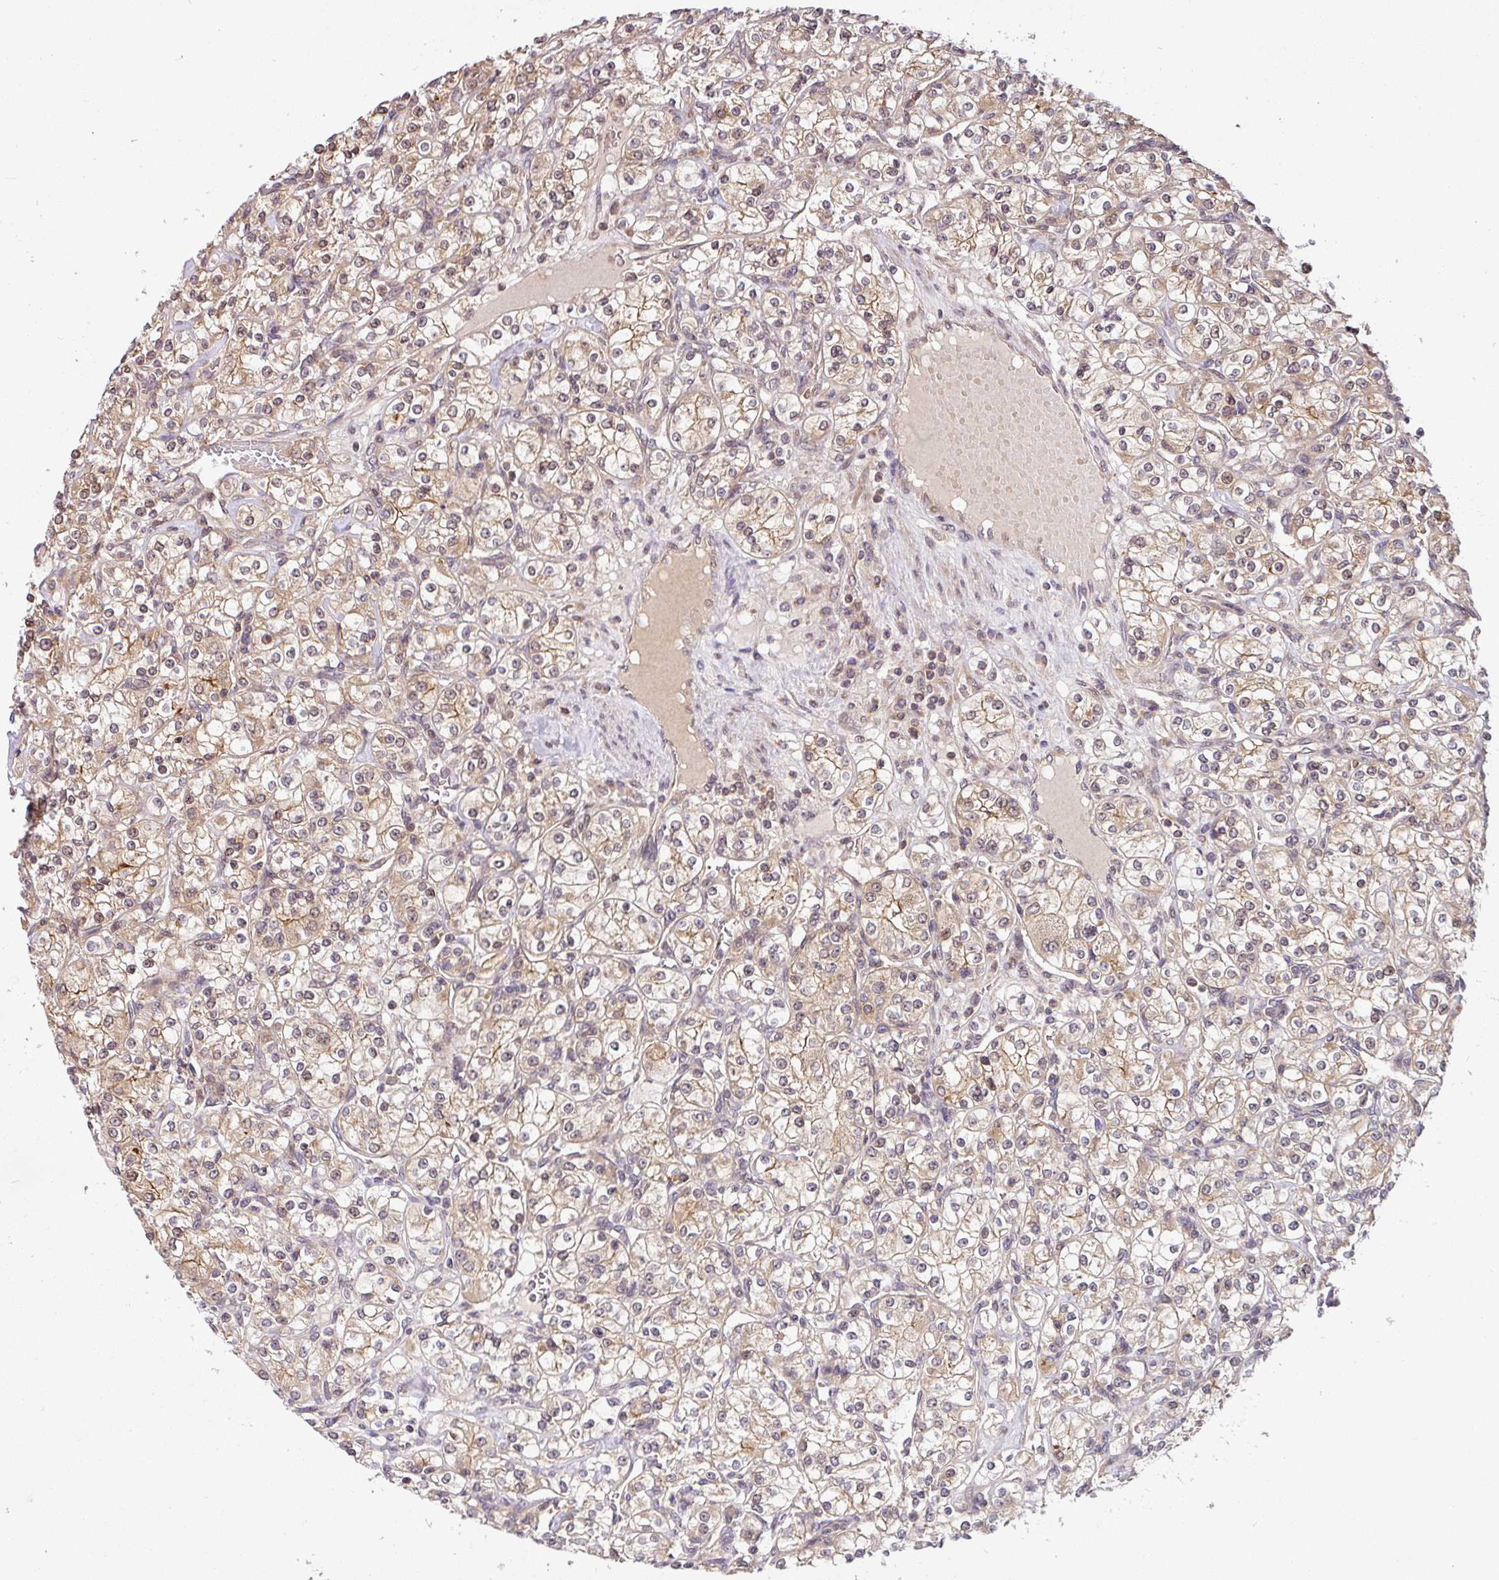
{"staining": {"intensity": "weak", "quantity": ">75%", "location": "cytoplasmic/membranous,nuclear"}, "tissue": "renal cancer", "cell_type": "Tumor cells", "image_type": "cancer", "snomed": [{"axis": "morphology", "description": "Adenocarcinoma, NOS"}, {"axis": "topography", "description": "Kidney"}], "caption": "Renal adenocarcinoma stained with DAB immunohistochemistry (IHC) displays low levels of weak cytoplasmic/membranous and nuclear staining in about >75% of tumor cells.", "gene": "SHB", "patient": {"sex": "male", "age": 77}}